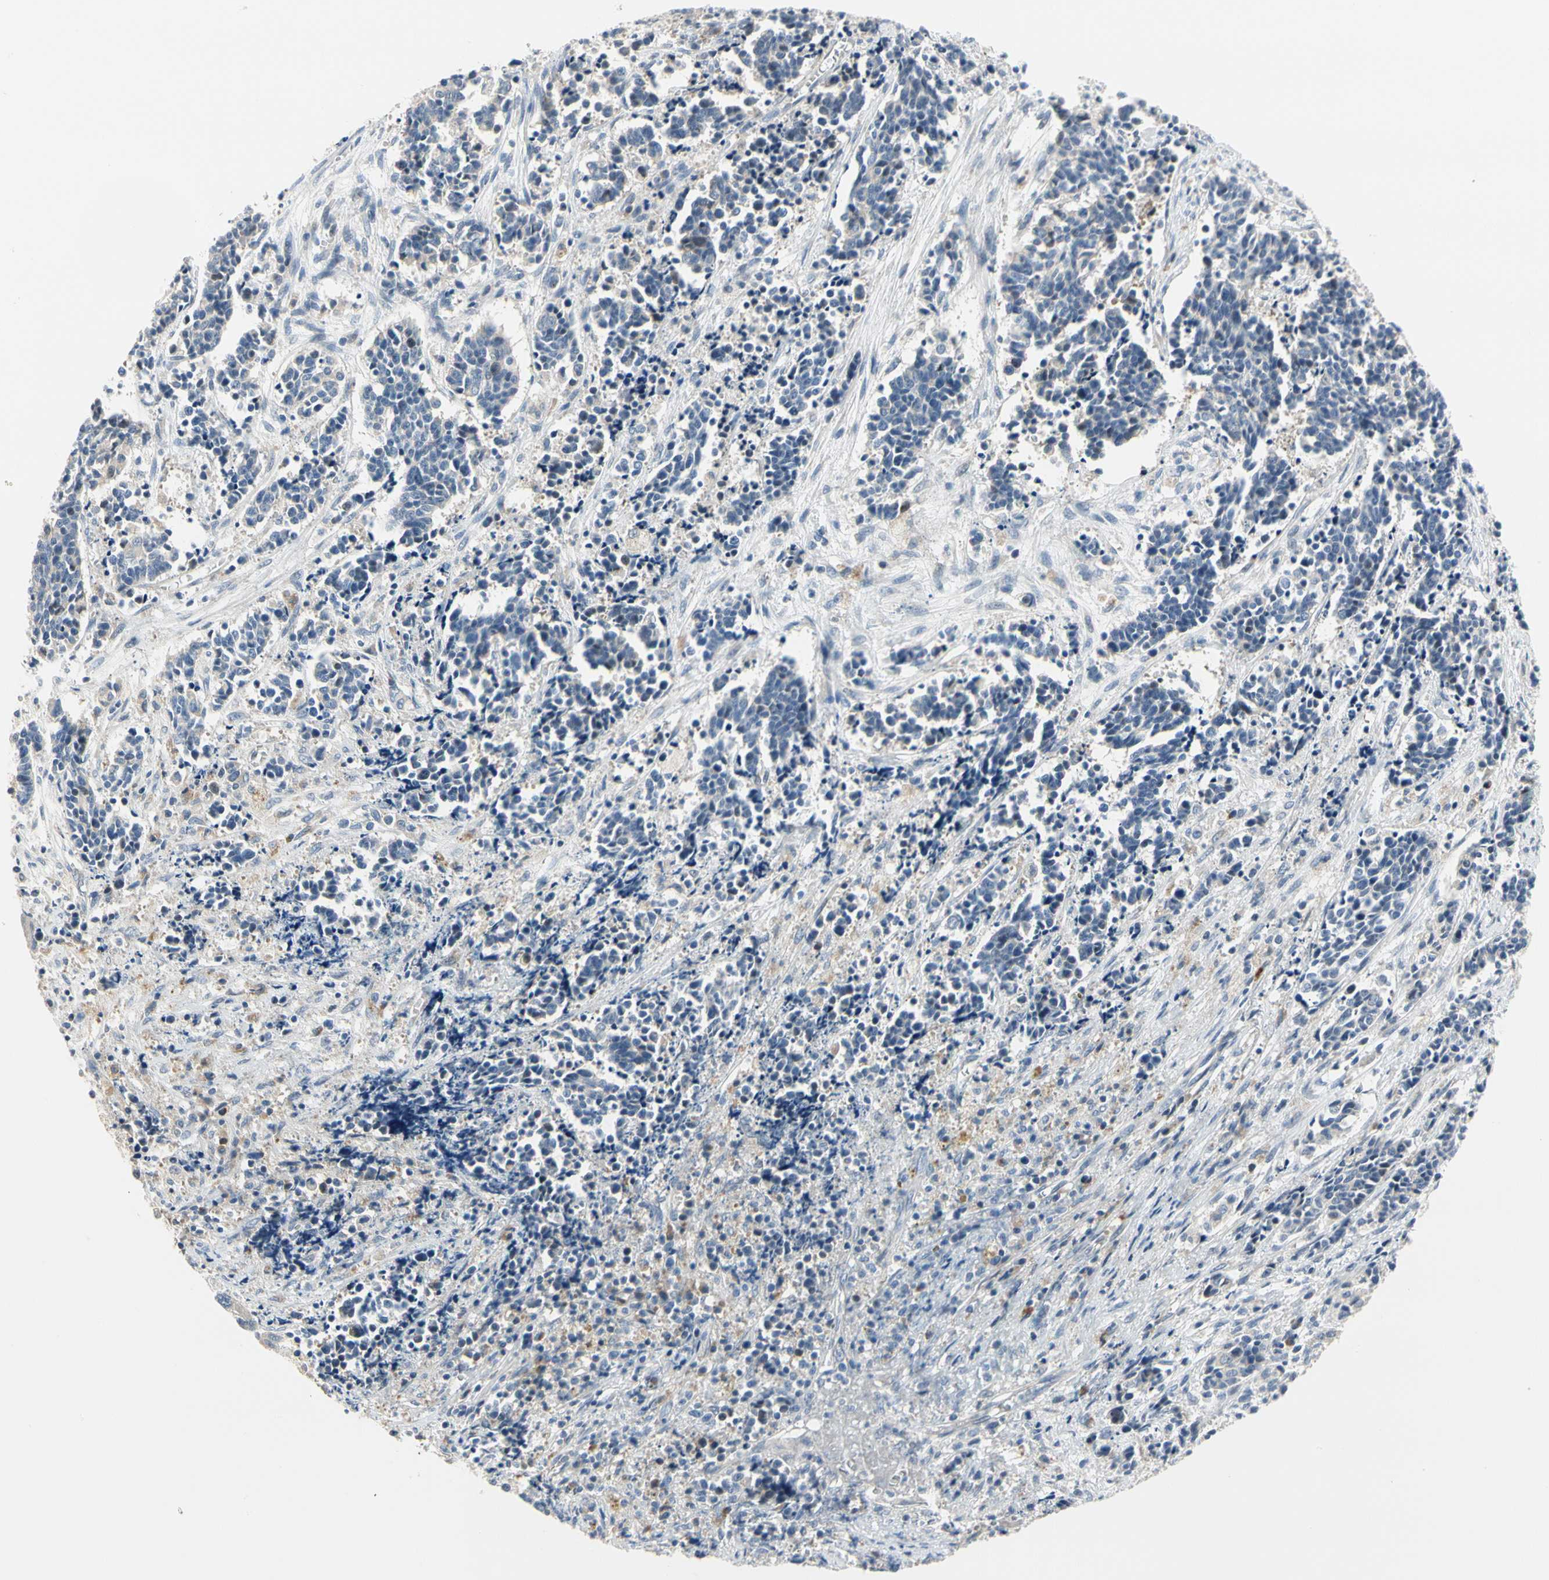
{"staining": {"intensity": "negative", "quantity": "none", "location": "none"}, "tissue": "cervical cancer", "cell_type": "Tumor cells", "image_type": "cancer", "snomed": [{"axis": "morphology", "description": "Squamous cell carcinoma, NOS"}, {"axis": "topography", "description": "Cervix"}], "caption": "DAB (3,3'-diaminobenzidine) immunohistochemical staining of human cervical cancer (squamous cell carcinoma) demonstrates no significant expression in tumor cells.", "gene": "NFASC", "patient": {"sex": "female", "age": 35}}